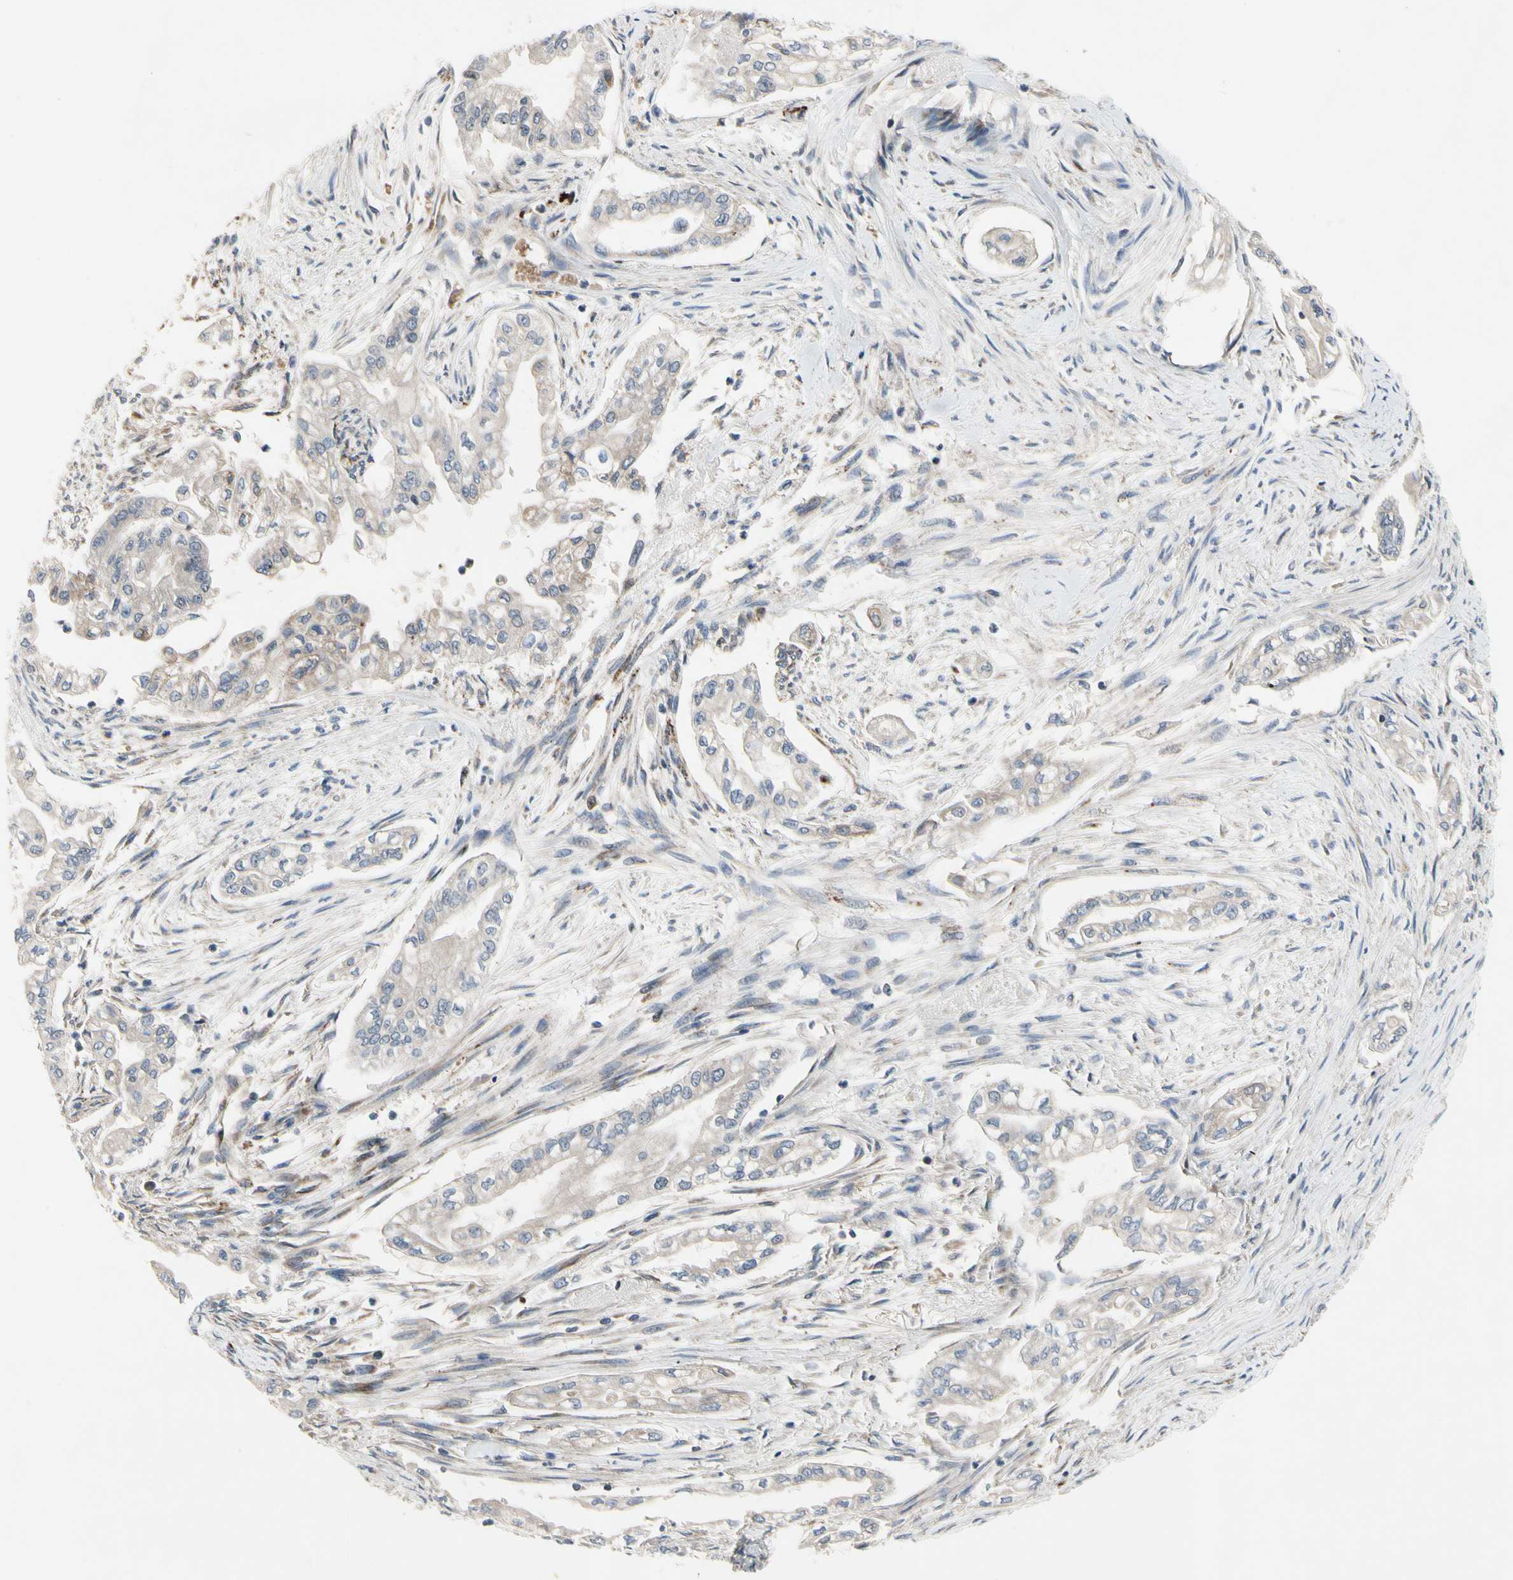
{"staining": {"intensity": "weak", "quantity": "25%-75%", "location": "cytoplasmic/membranous"}, "tissue": "pancreatic cancer", "cell_type": "Tumor cells", "image_type": "cancer", "snomed": [{"axis": "morphology", "description": "Normal tissue, NOS"}, {"axis": "topography", "description": "Pancreas"}], "caption": "Immunohistochemical staining of human pancreatic cancer displays weak cytoplasmic/membranous protein expression in about 25%-75% of tumor cells.", "gene": "MMEL1", "patient": {"sex": "male", "age": 42}}